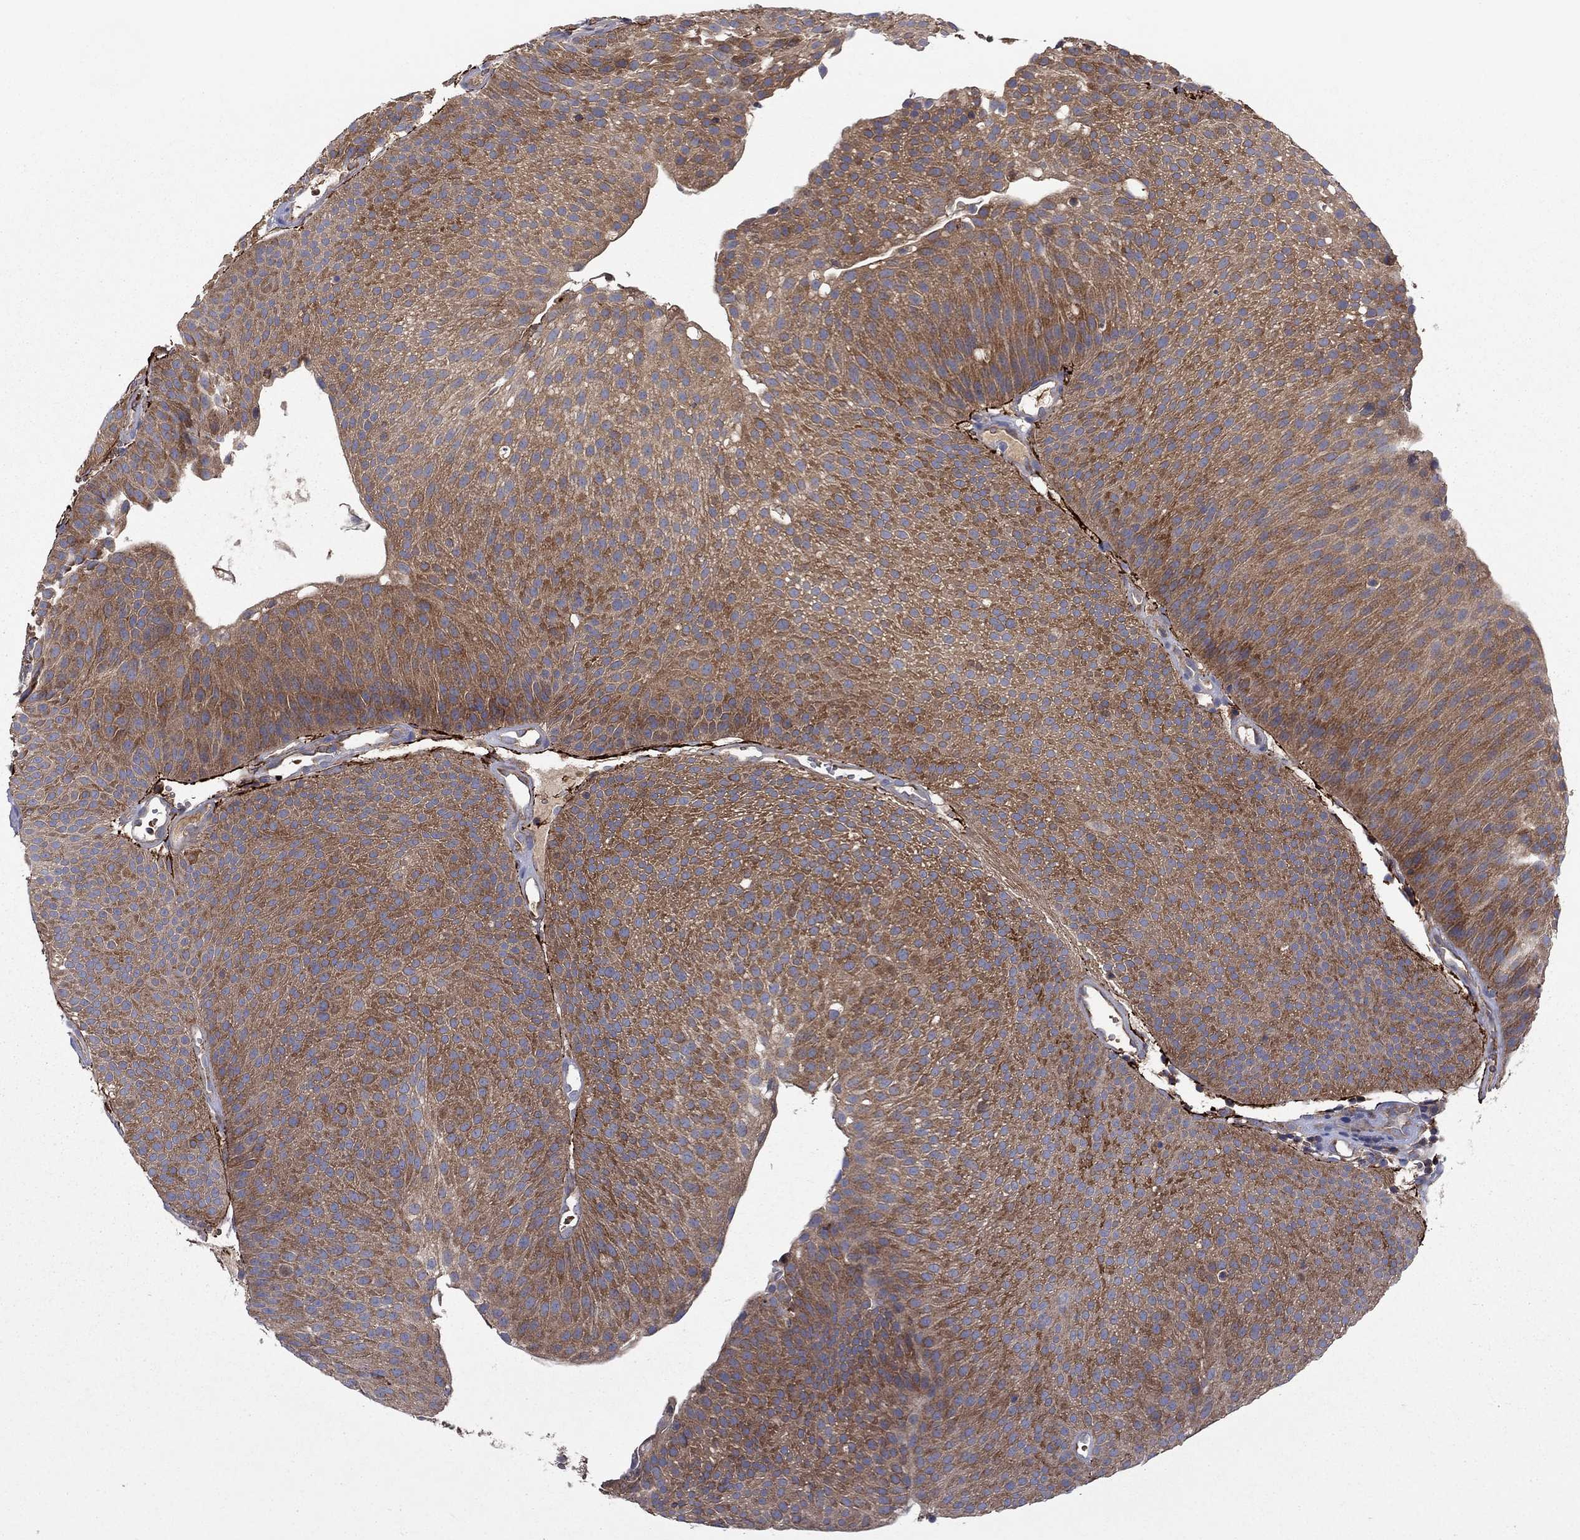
{"staining": {"intensity": "strong", "quantity": ">75%", "location": "cytoplasmic/membranous"}, "tissue": "urothelial cancer", "cell_type": "Tumor cells", "image_type": "cancer", "snomed": [{"axis": "morphology", "description": "Urothelial carcinoma, Low grade"}, {"axis": "topography", "description": "Urinary bladder"}], "caption": "A photomicrograph of human urothelial carcinoma (low-grade) stained for a protein displays strong cytoplasmic/membranous brown staining in tumor cells.", "gene": "RNF123", "patient": {"sex": "male", "age": 65}}